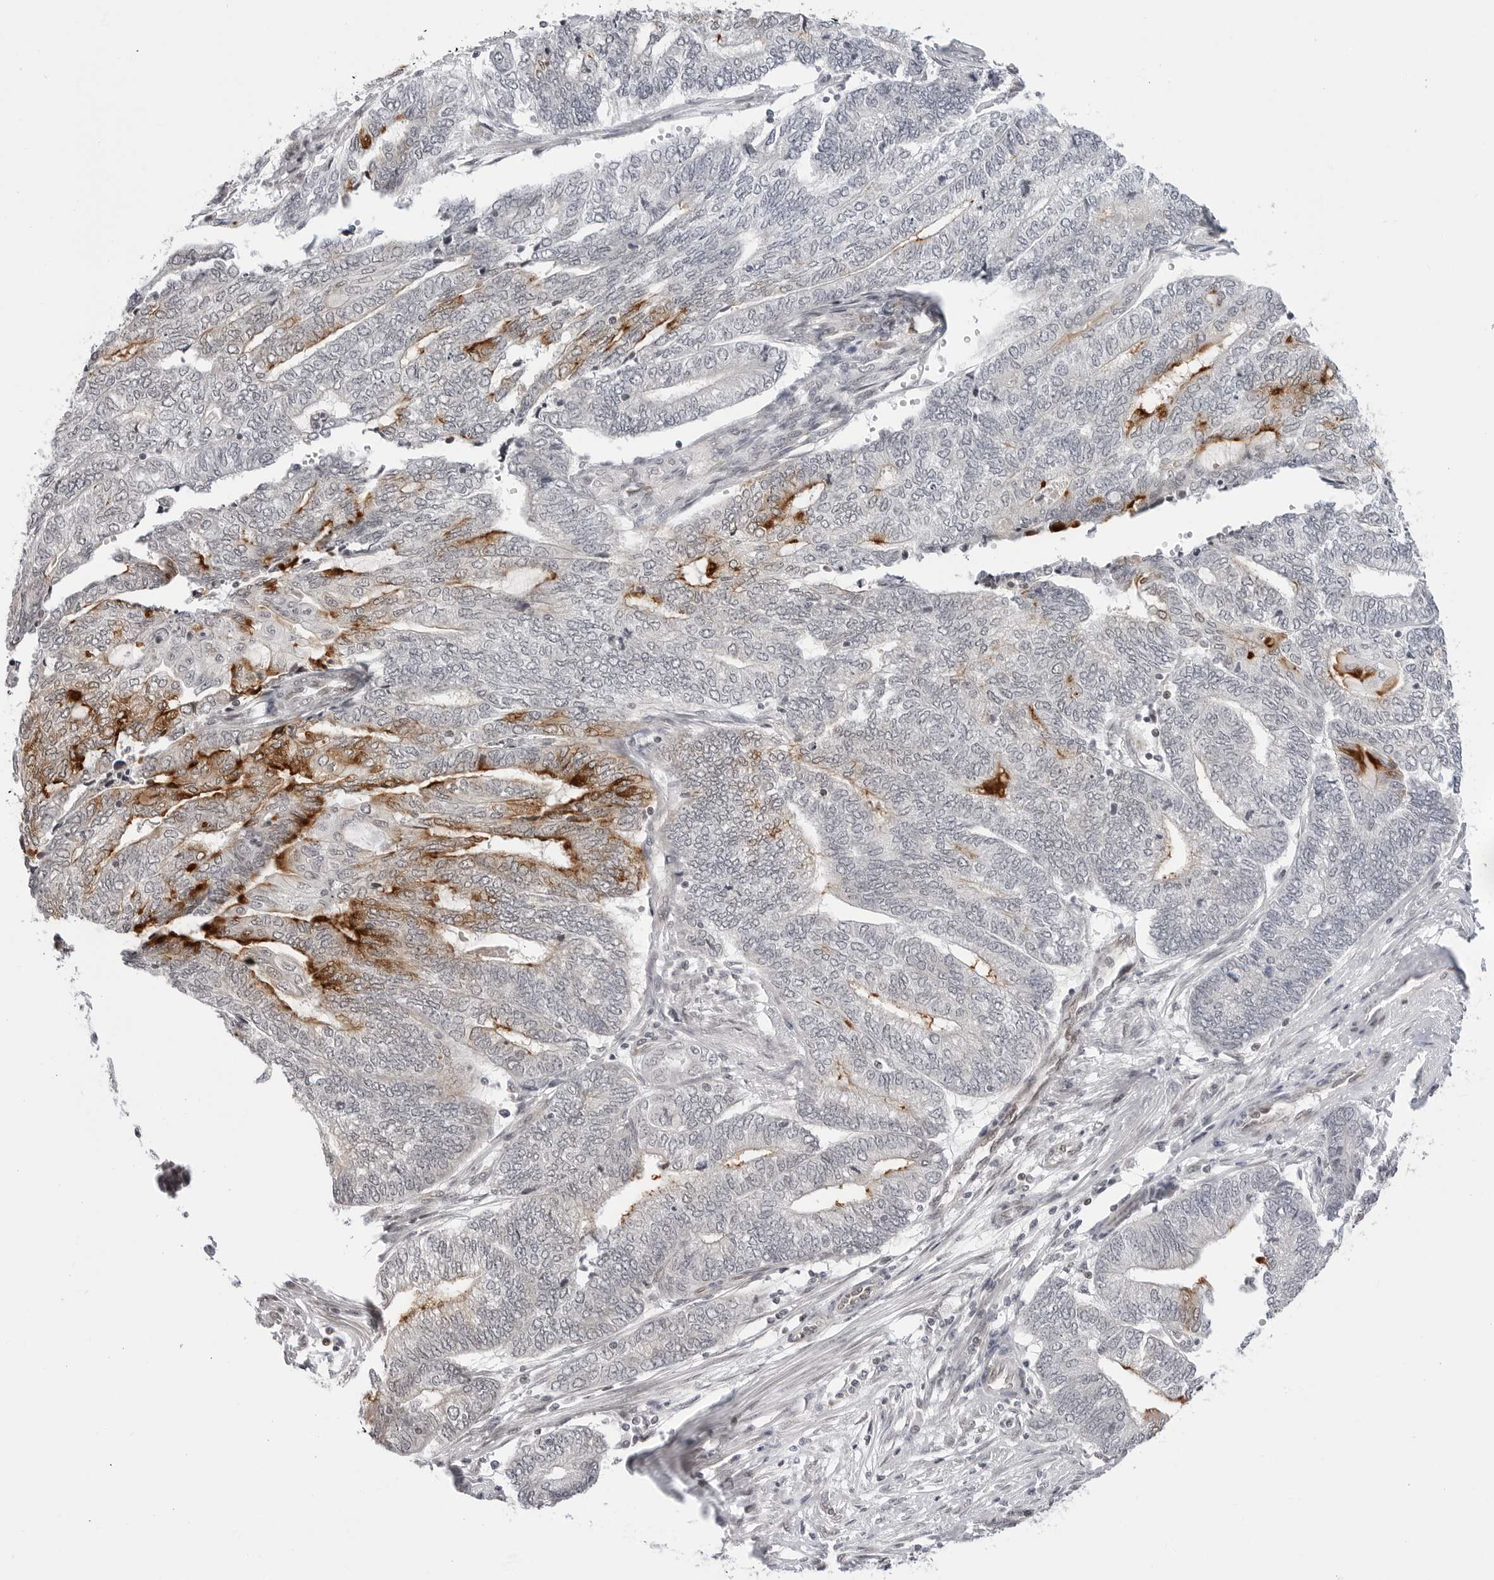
{"staining": {"intensity": "strong", "quantity": "<25%", "location": "cytoplasmic/membranous"}, "tissue": "endometrial cancer", "cell_type": "Tumor cells", "image_type": "cancer", "snomed": [{"axis": "morphology", "description": "Adenocarcinoma, NOS"}, {"axis": "topography", "description": "Uterus"}, {"axis": "topography", "description": "Endometrium"}], "caption": "The photomicrograph exhibits immunohistochemical staining of endometrial adenocarcinoma. There is strong cytoplasmic/membranous positivity is present in about <25% of tumor cells. The protein of interest is shown in brown color, while the nuclei are stained blue.", "gene": "C8orf33", "patient": {"sex": "female", "age": 70}}